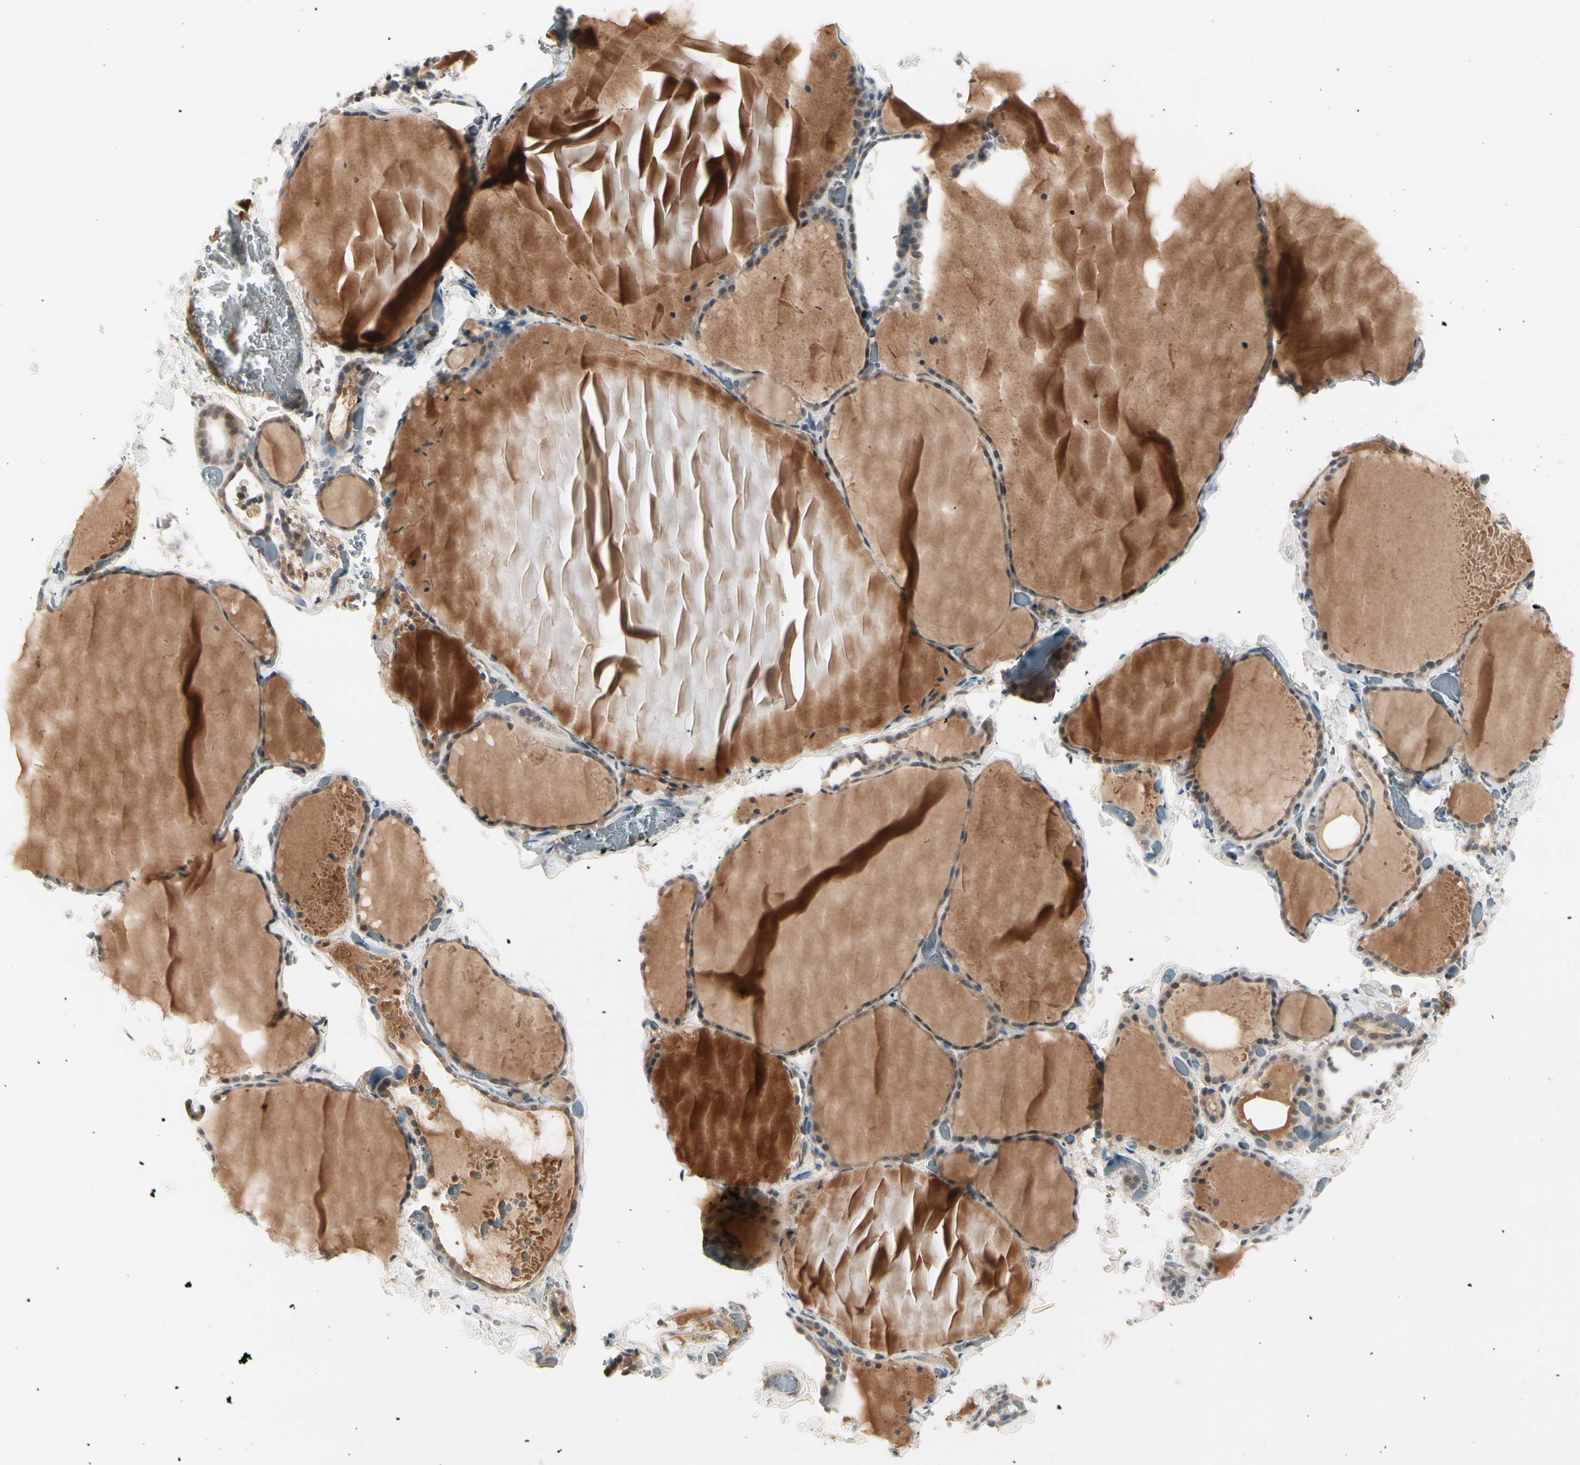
{"staining": {"intensity": "weak", "quantity": ">75%", "location": "cytoplasmic/membranous"}, "tissue": "thyroid gland", "cell_type": "Glandular cells", "image_type": "normal", "snomed": [{"axis": "morphology", "description": "Normal tissue, NOS"}, {"axis": "topography", "description": "Thyroid gland"}], "caption": "Thyroid gland was stained to show a protein in brown. There is low levels of weak cytoplasmic/membranous staining in approximately >75% of glandular cells. (DAB (3,3'-diaminobenzidine) = brown stain, brightfield microscopy at high magnification).", "gene": "CCL4", "patient": {"sex": "female", "age": 22}}